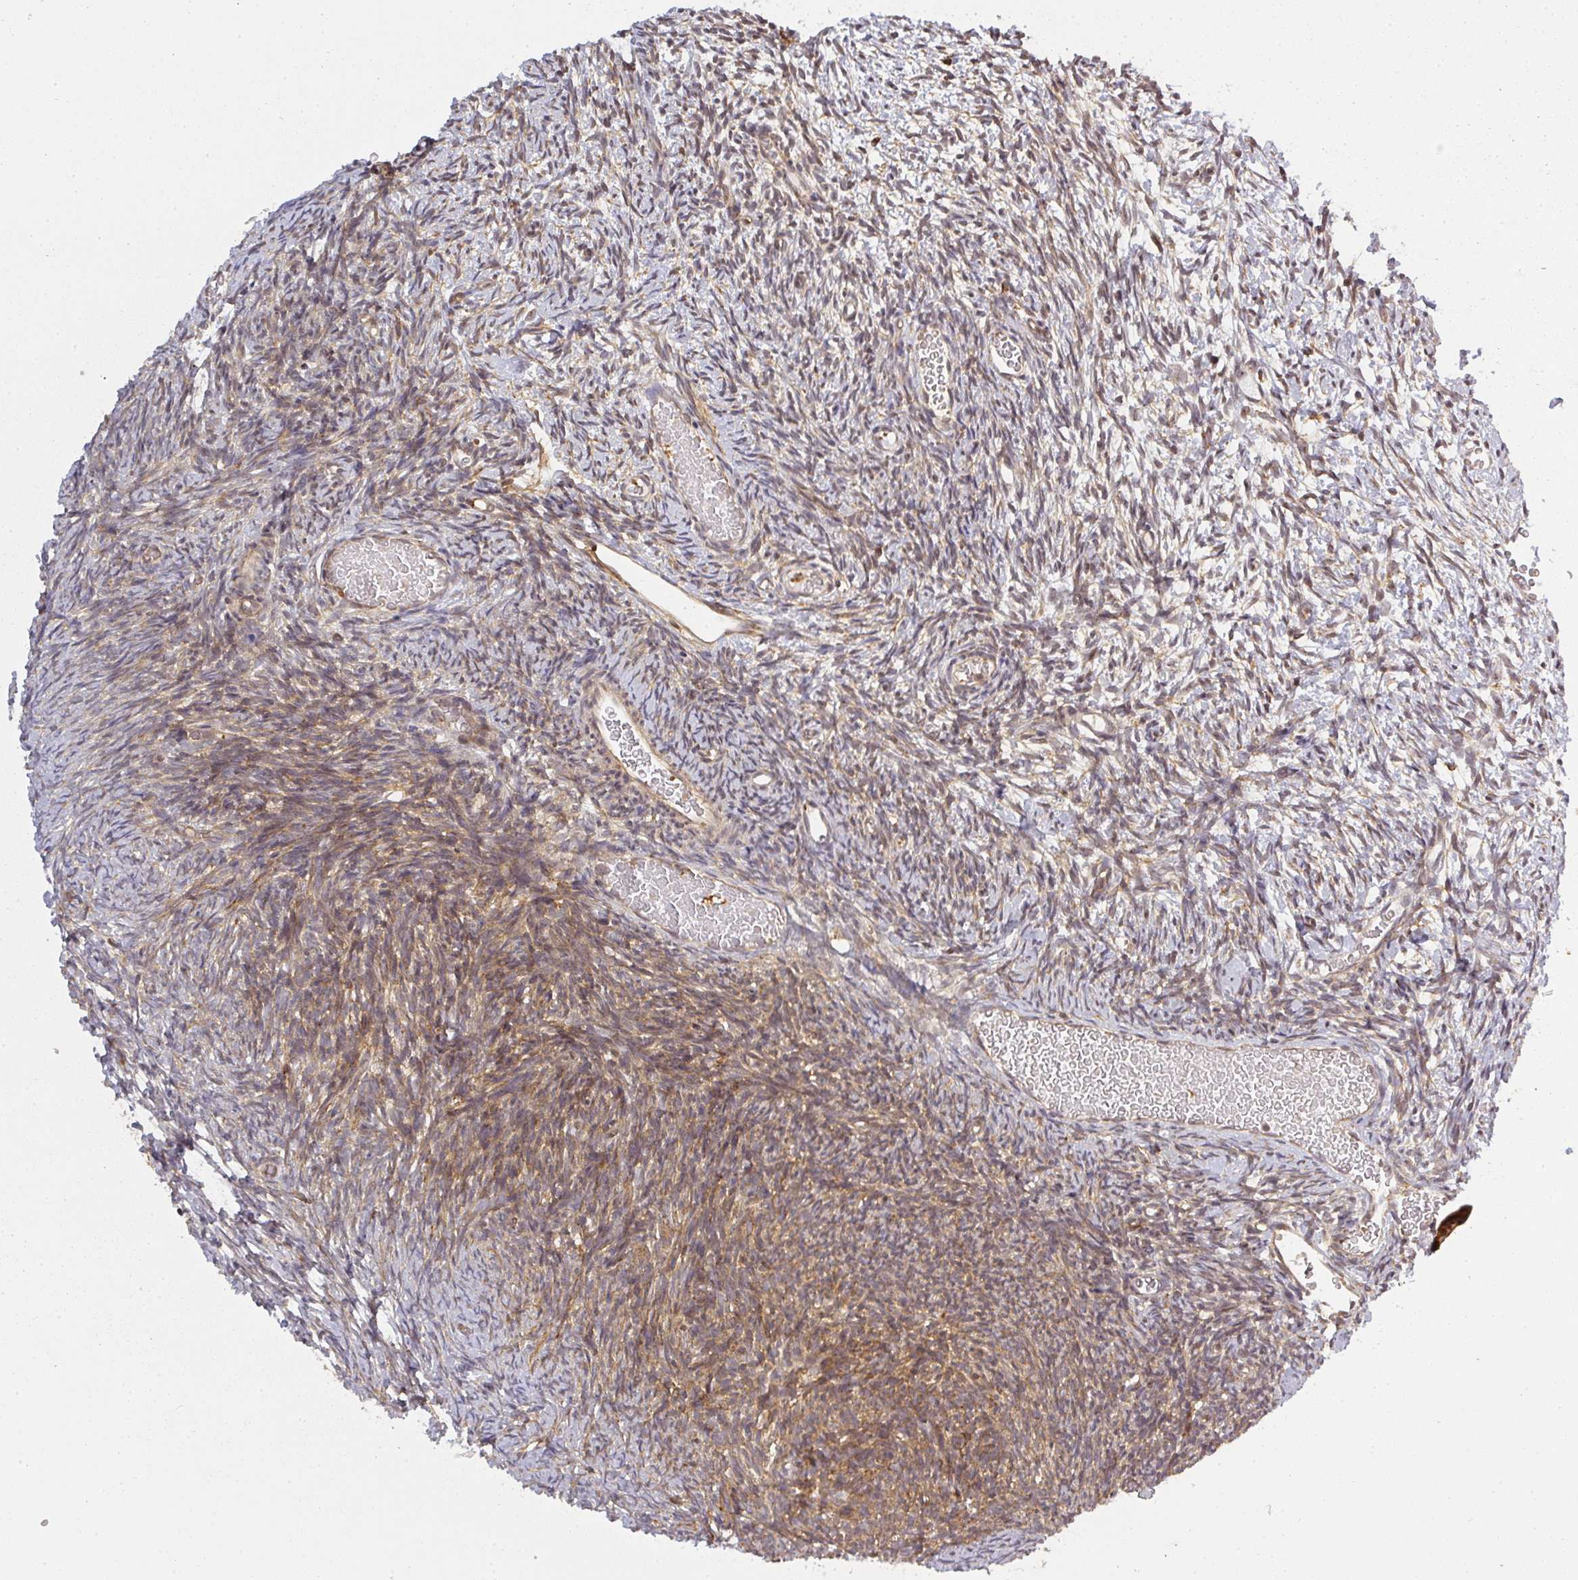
{"staining": {"intensity": "moderate", "quantity": ">75%", "location": "cytoplasmic/membranous"}, "tissue": "ovary", "cell_type": "Ovarian stroma cells", "image_type": "normal", "snomed": [{"axis": "morphology", "description": "Normal tissue, NOS"}, {"axis": "topography", "description": "Ovary"}], "caption": "Benign ovary displays moderate cytoplasmic/membranous positivity in approximately >75% of ovarian stroma cells.", "gene": "PPP6R3", "patient": {"sex": "female", "age": 39}}